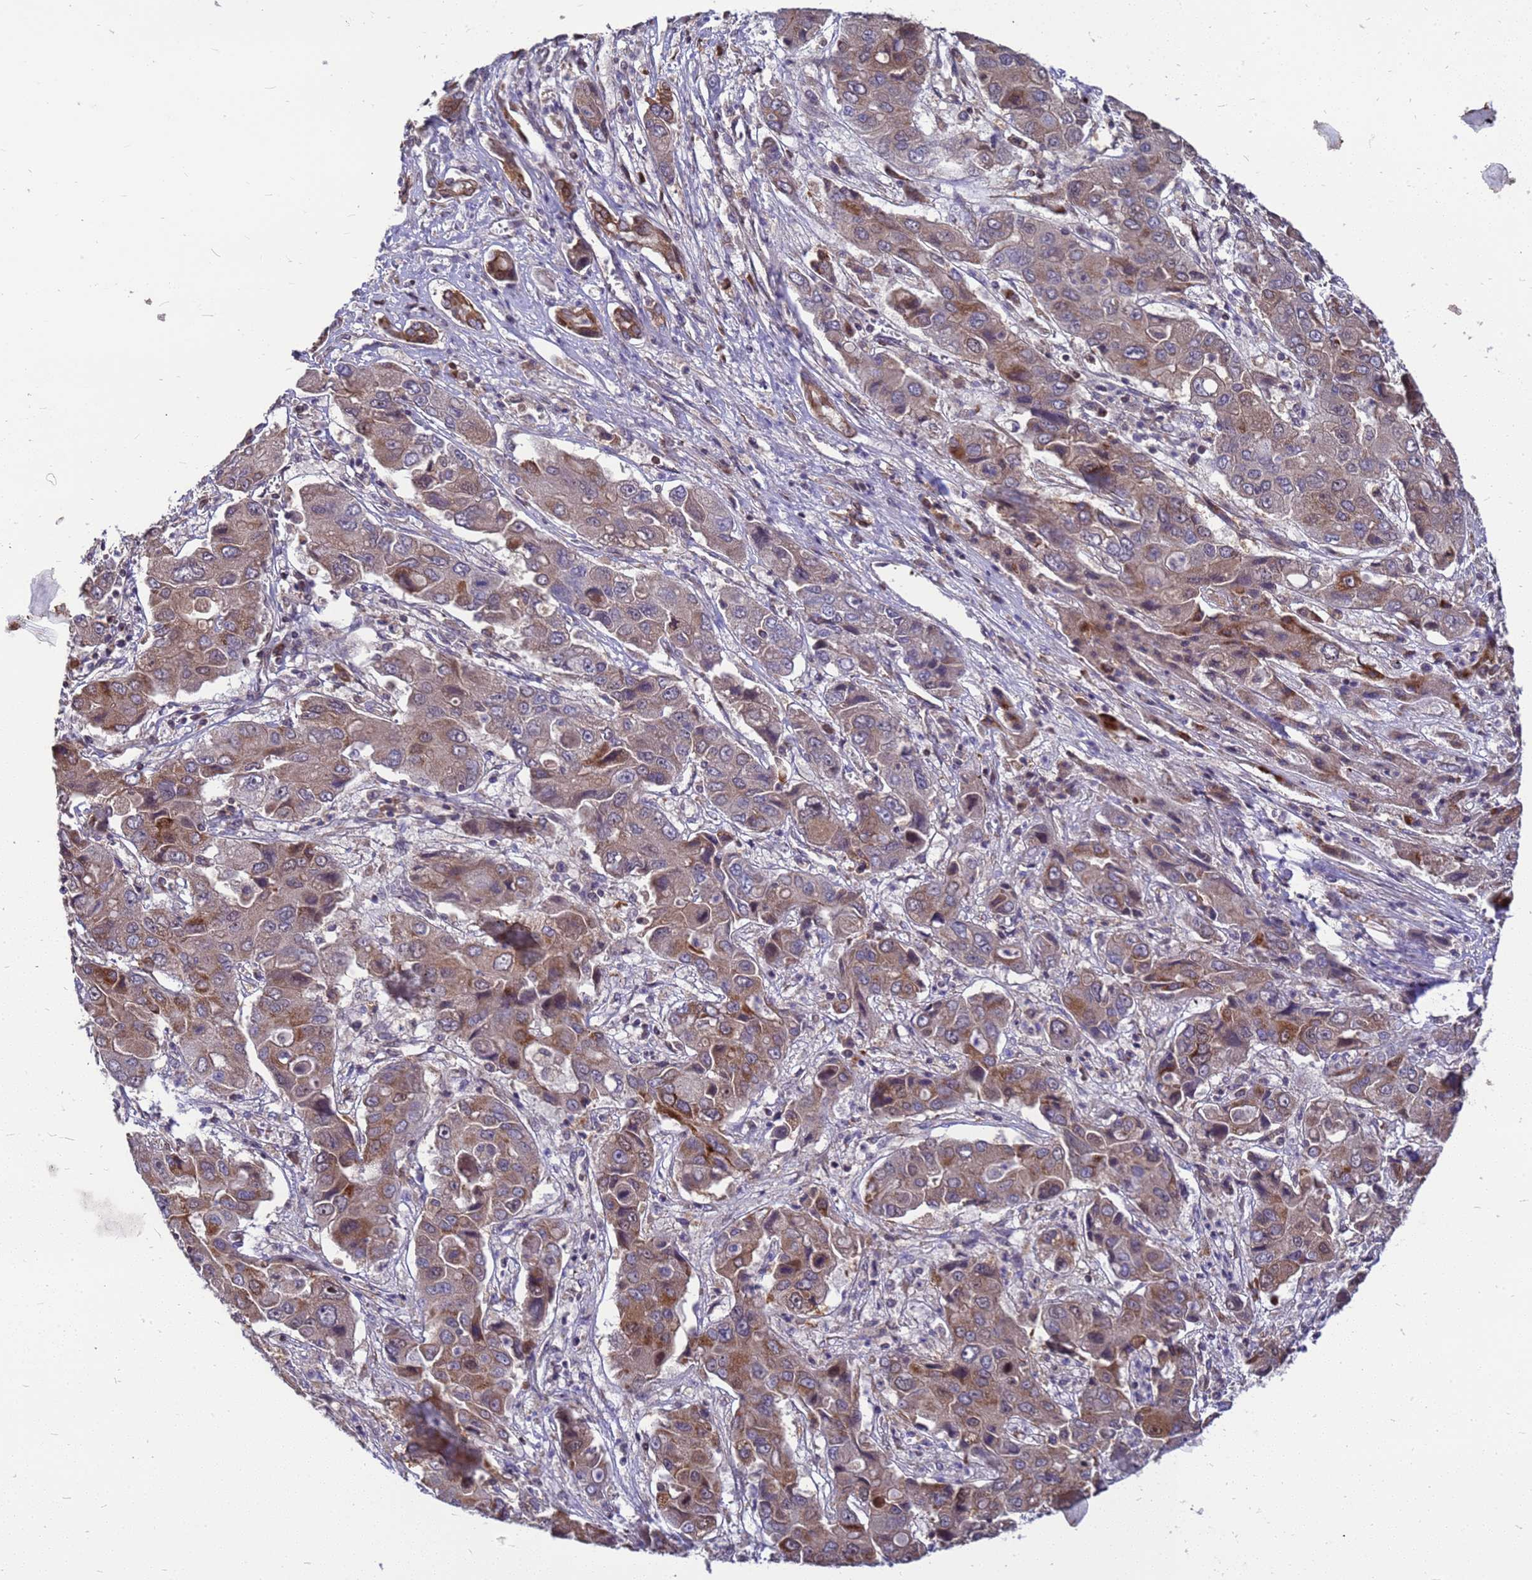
{"staining": {"intensity": "moderate", "quantity": "25%-75%", "location": "cytoplasmic/membranous"}, "tissue": "liver cancer", "cell_type": "Tumor cells", "image_type": "cancer", "snomed": [{"axis": "morphology", "description": "Cholangiocarcinoma"}, {"axis": "topography", "description": "Liver"}], "caption": "Human liver cancer (cholangiocarcinoma) stained with a protein marker displays moderate staining in tumor cells.", "gene": "CMC4", "patient": {"sex": "male", "age": 67}}